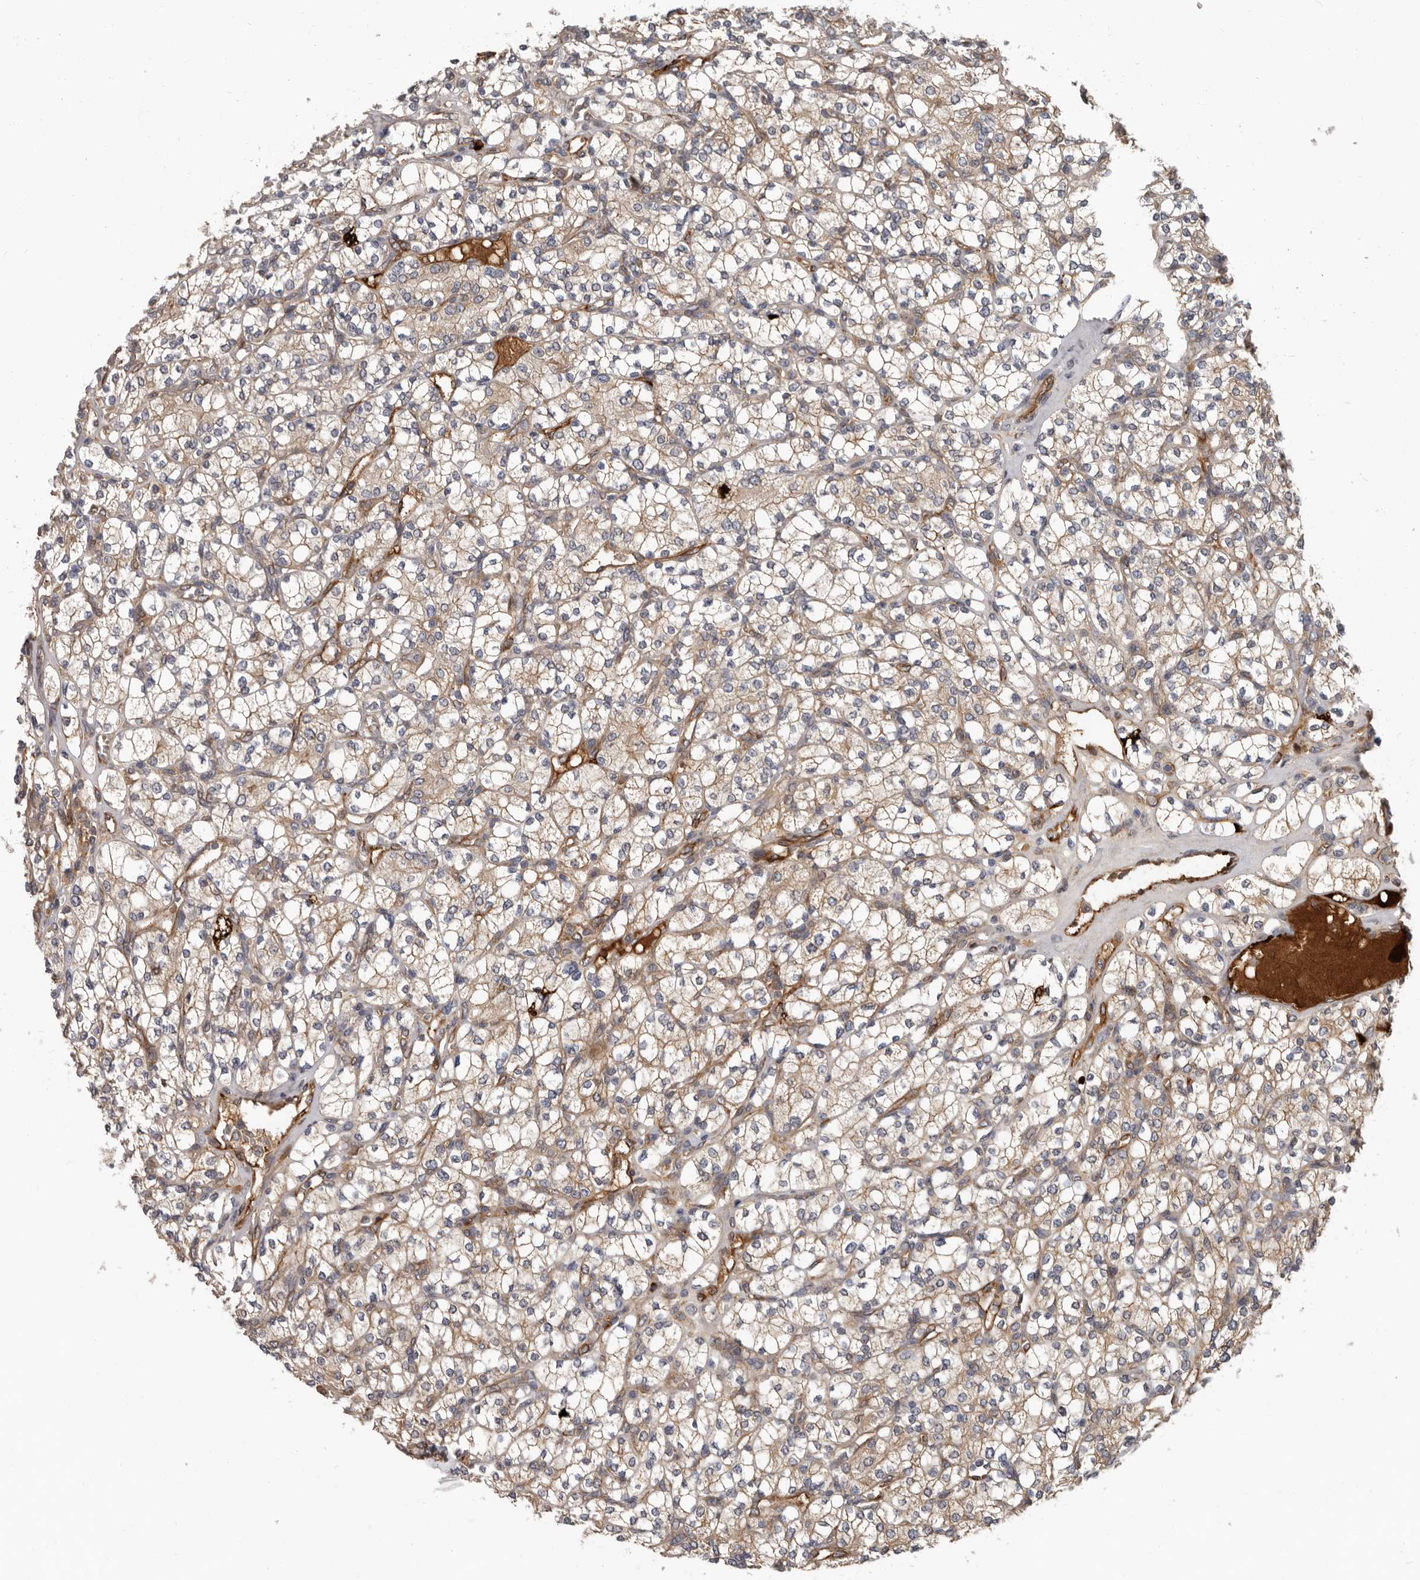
{"staining": {"intensity": "moderate", "quantity": ">75%", "location": "cytoplasmic/membranous"}, "tissue": "renal cancer", "cell_type": "Tumor cells", "image_type": "cancer", "snomed": [{"axis": "morphology", "description": "Adenocarcinoma, NOS"}, {"axis": "topography", "description": "Kidney"}], "caption": "This is an image of immunohistochemistry staining of adenocarcinoma (renal), which shows moderate positivity in the cytoplasmic/membranous of tumor cells.", "gene": "MTF1", "patient": {"sex": "male", "age": 77}}